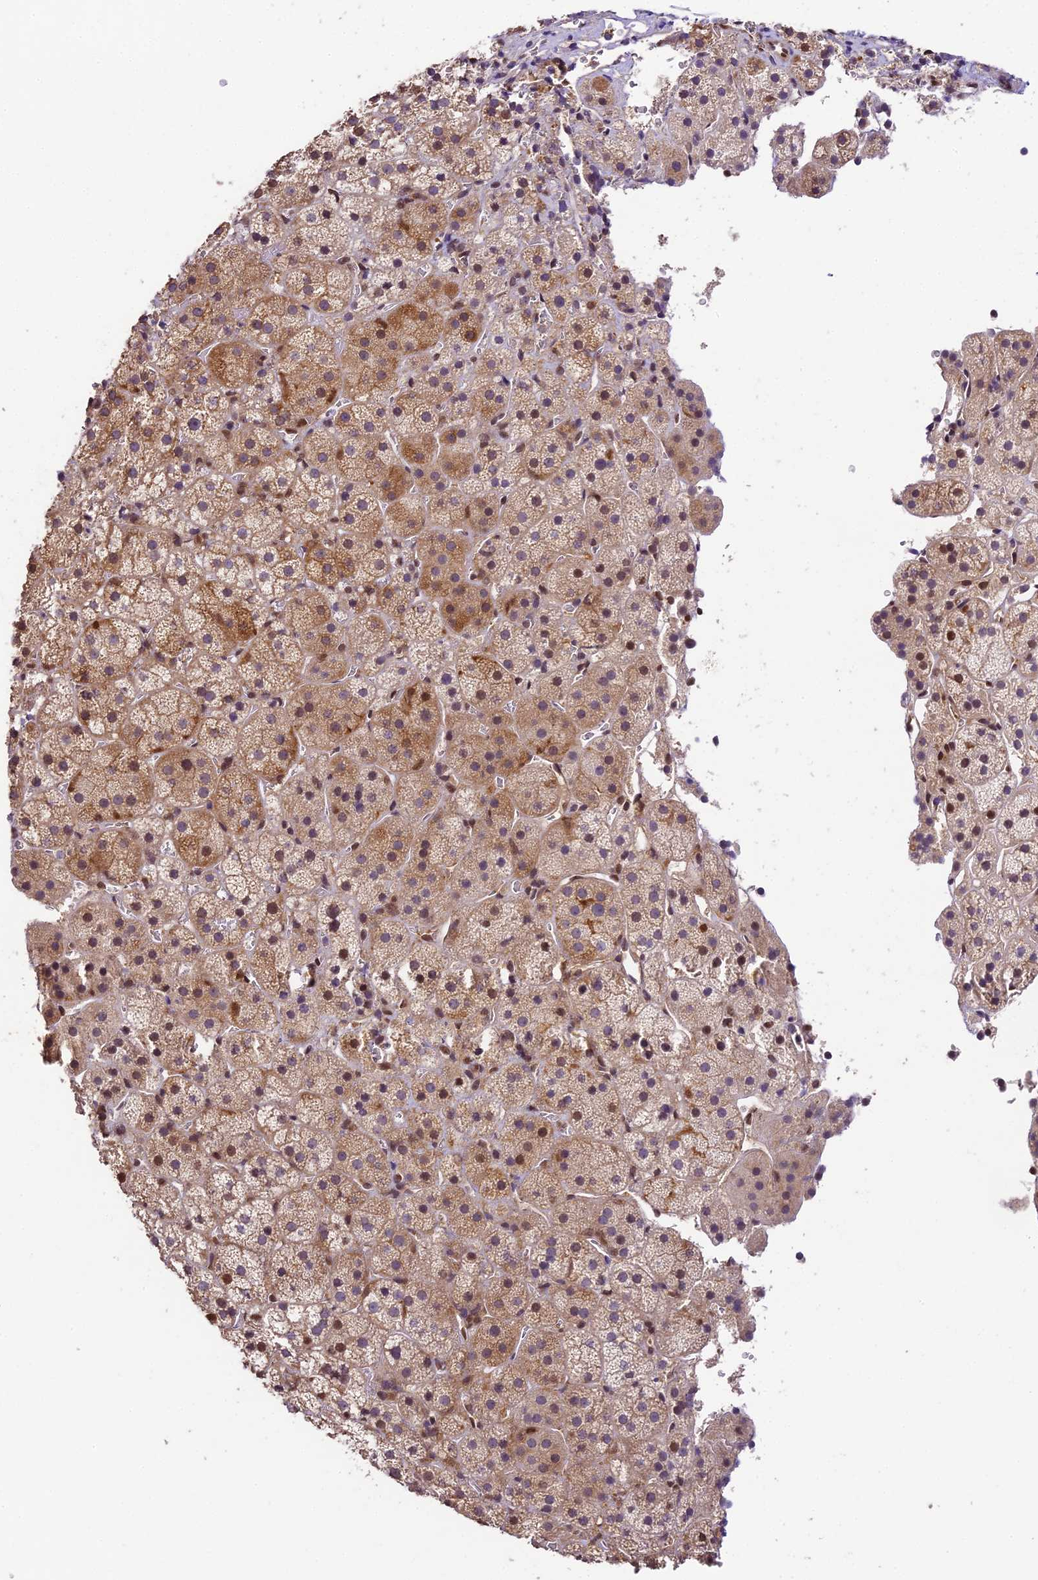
{"staining": {"intensity": "moderate", "quantity": "25%-75%", "location": "cytoplasmic/membranous,nuclear"}, "tissue": "adrenal gland", "cell_type": "Glandular cells", "image_type": "normal", "snomed": [{"axis": "morphology", "description": "Normal tissue, NOS"}, {"axis": "topography", "description": "Adrenal gland"}], "caption": "This histopathology image reveals unremarkable adrenal gland stained with immunohistochemistry to label a protein in brown. The cytoplasmic/membranous,nuclear of glandular cells show moderate positivity for the protein. Nuclei are counter-stained blue.", "gene": "TRIM22", "patient": {"sex": "female", "age": 44}}